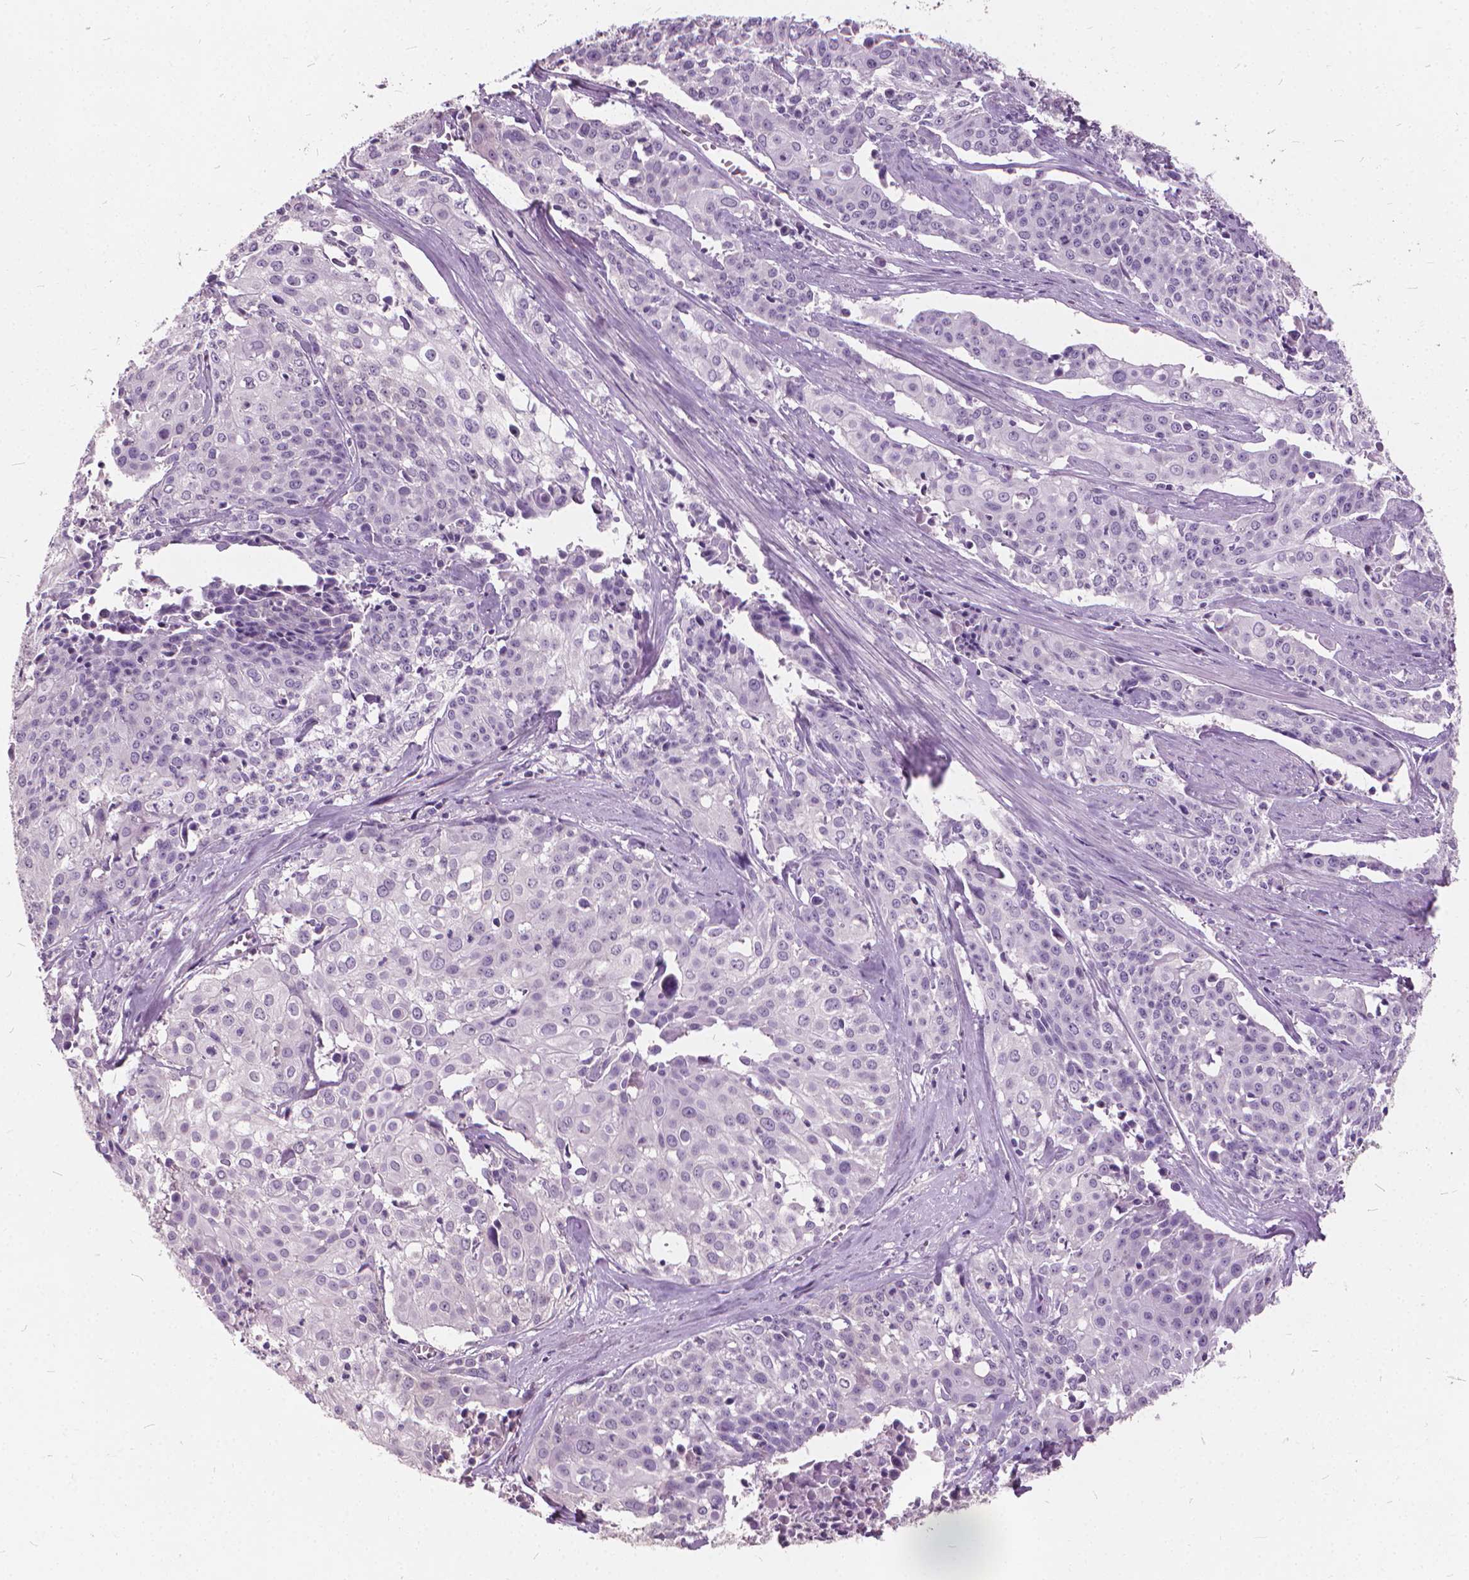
{"staining": {"intensity": "negative", "quantity": "none", "location": "none"}, "tissue": "cervical cancer", "cell_type": "Tumor cells", "image_type": "cancer", "snomed": [{"axis": "morphology", "description": "Squamous cell carcinoma, NOS"}, {"axis": "topography", "description": "Cervix"}], "caption": "DAB immunohistochemical staining of cervical cancer displays no significant positivity in tumor cells. Nuclei are stained in blue.", "gene": "DNM1", "patient": {"sex": "female", "age": 39}}